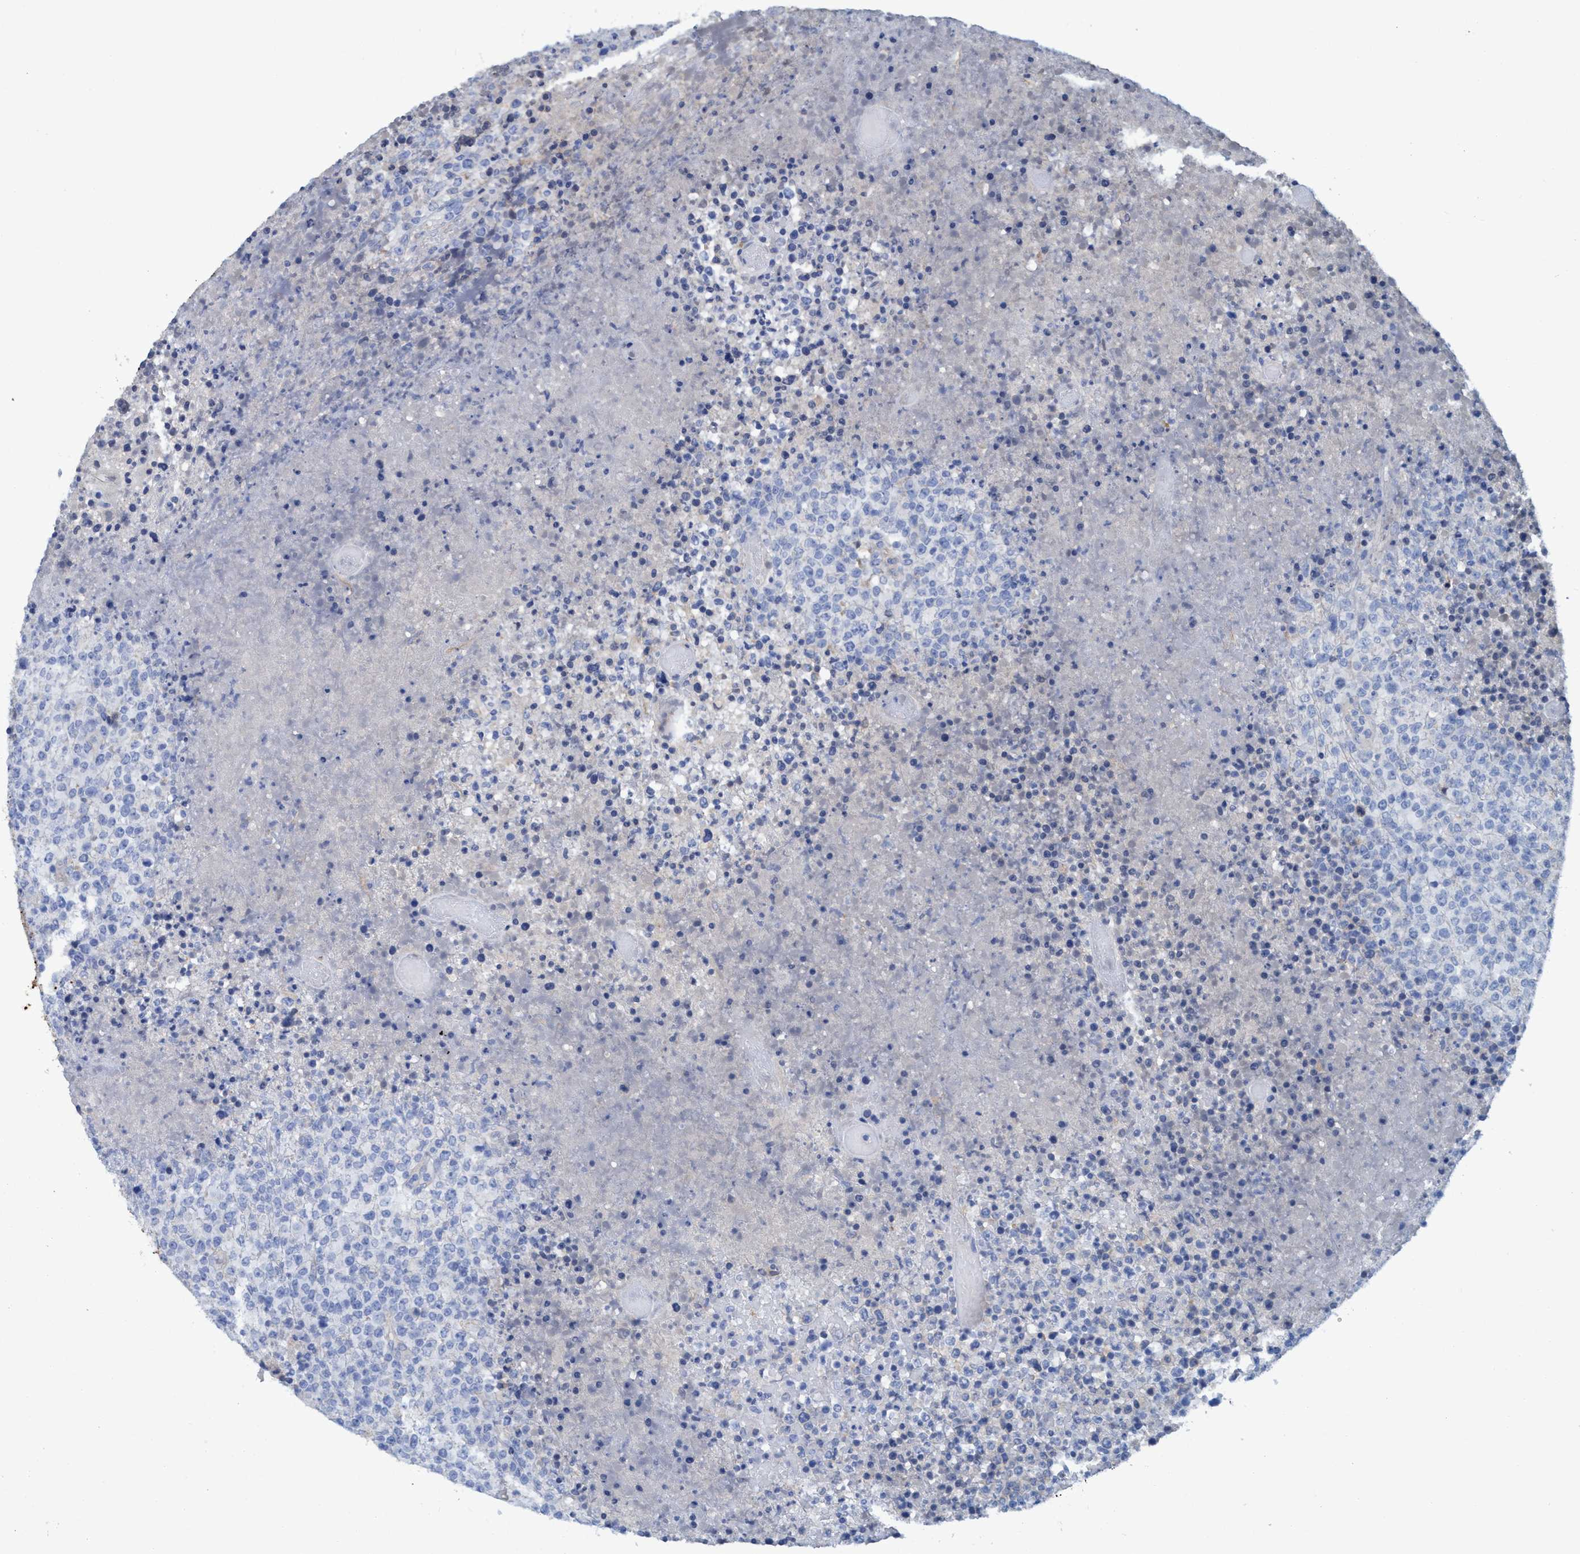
{"staining": {"intensity": "negative", "quantity": "none", "location": "none"}, "tissue": "lymphoma", "cell_type": "Tumor cells", "image_type": "cancer", "snomed": [{"axis": "morphology", "description": "Malignant lymphoma, non-Hodgkin's type, High grade"}, {"axis": "topography", "description": "Lymph node"}], "caption": "This image is of lymphoma stained with IHC to label a protein in brown with the nuclei are counter-stained blue. There is no expression in tumor cells.", "gene": "GULP1", "patient": {"sex": "male", "age": 13}}